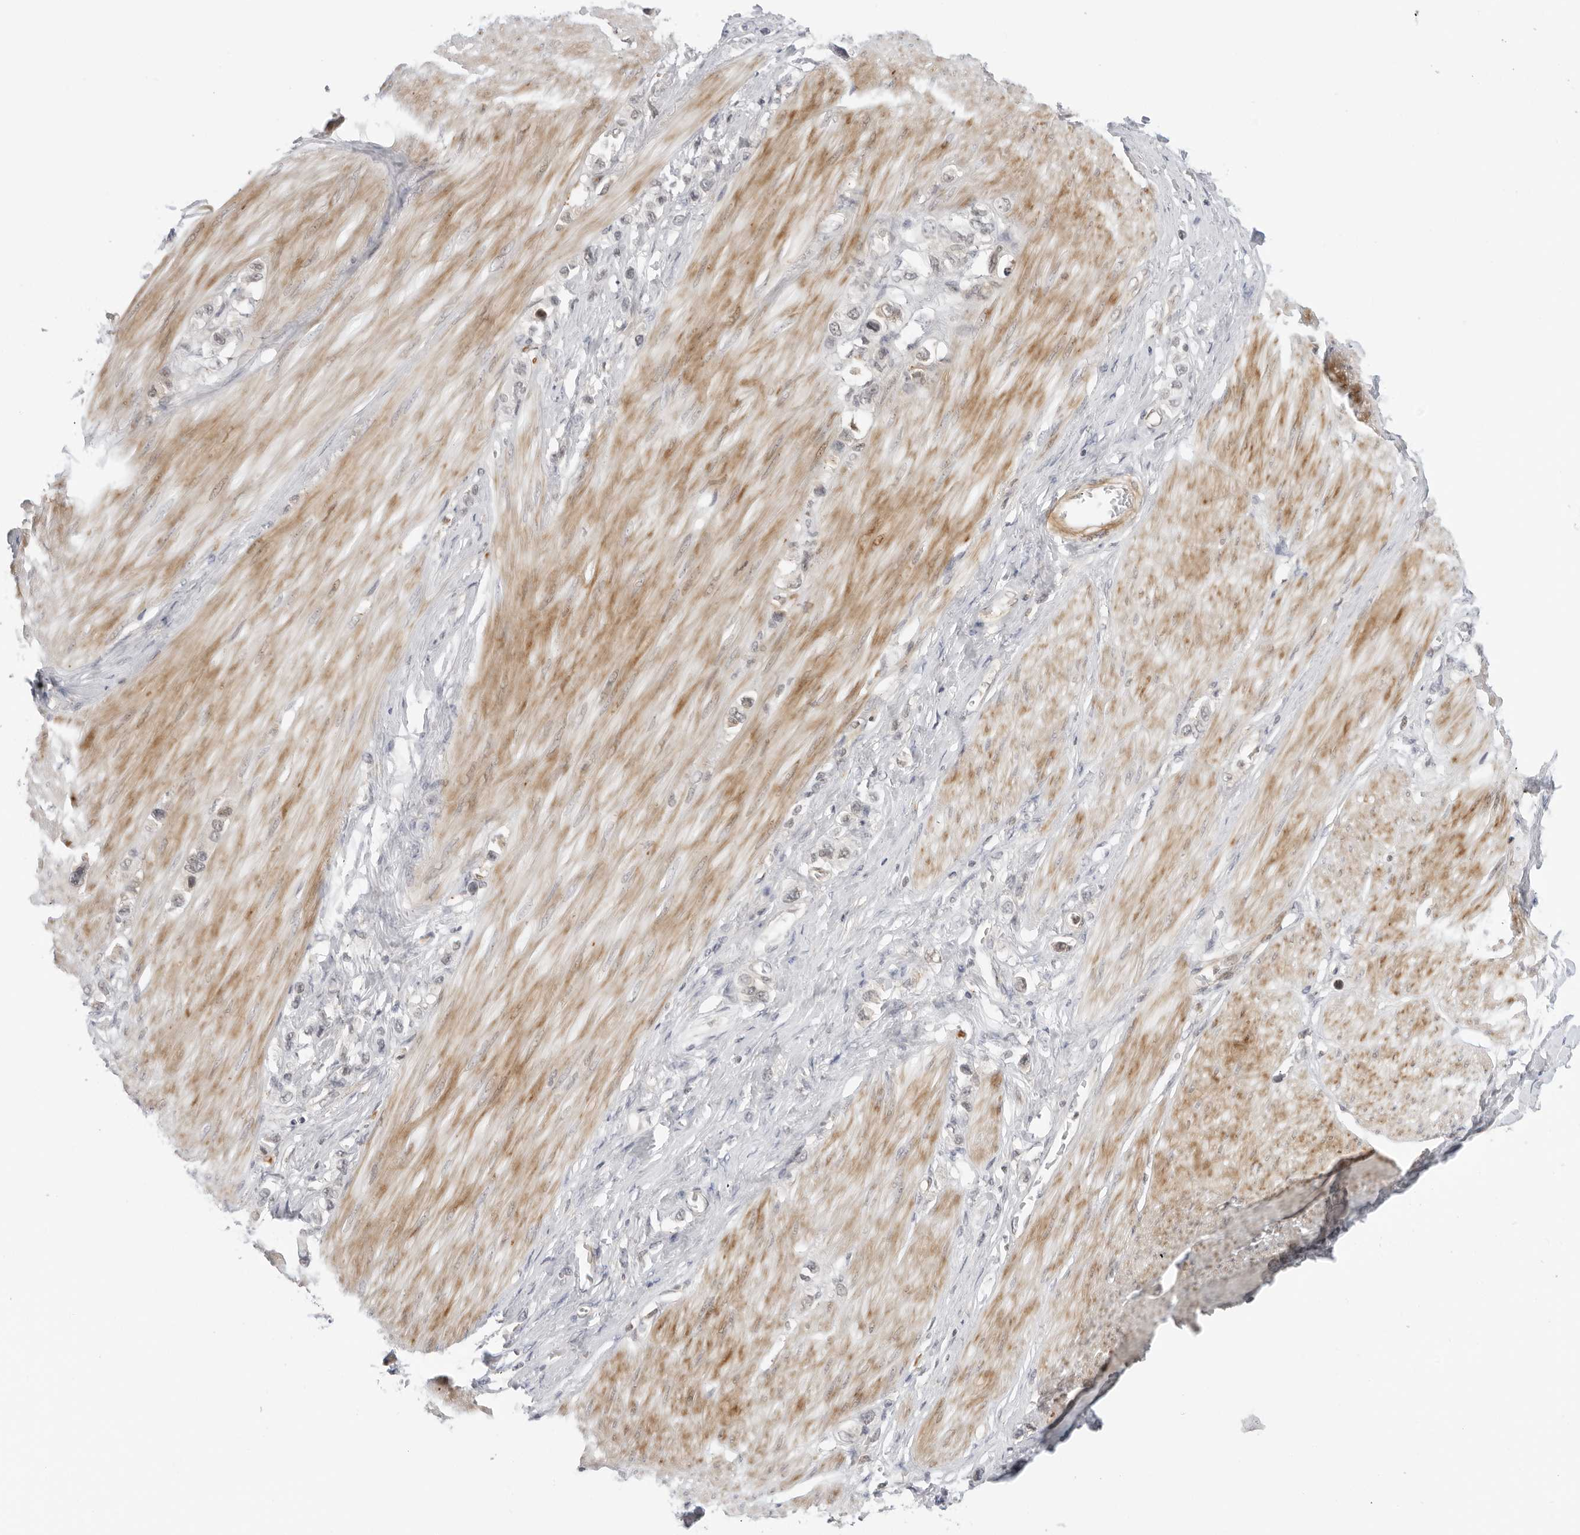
{"staining": {"intensity": "negative", "quantity": "none", "location": "none"}, "tissue": "stomach cancer", "cell_type": "Tumor cells", "image_type": "cancer", "snomed": [{"axis": "morphology", "description": "Adenocarcinoma, NOS"}, {"axis": "topography", "description": "Stomach"}], "caption": "Human stomach adenocarcinoma stained for a protein using immunohistochemistry (IHC) demonstrates no positivity in tumor cells.", "gene": "SUGCT", "patient": {"sex": "female", "age": 65}}